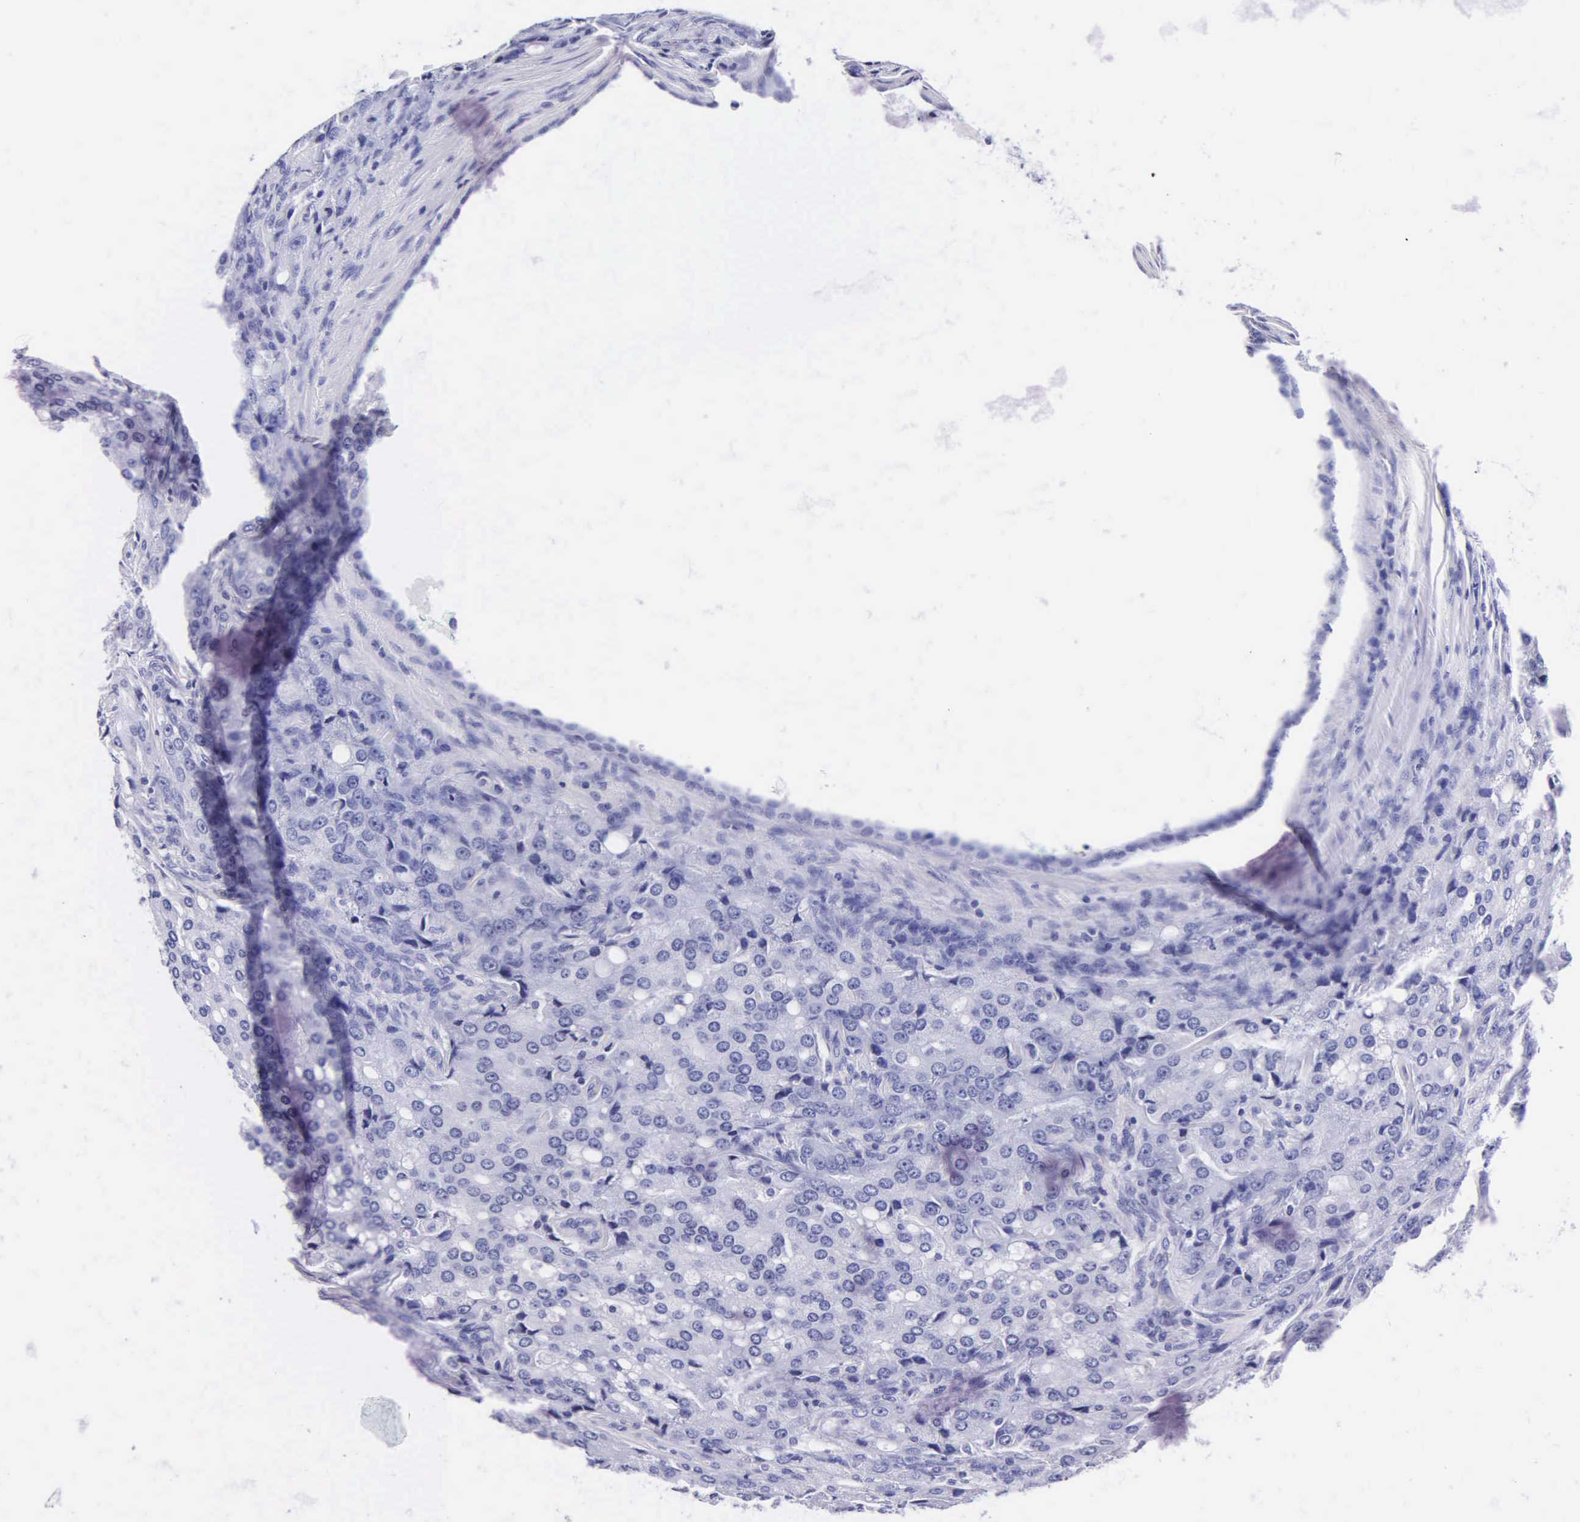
{"staining": {"intensity": "negative", "quantity": "none", "location": "none"}, "tissue": "prostate cancer", "cell_type": "Tumor cells", "image_type": "cancer", "snomed": [{"axis": "morphology", "description": "Adenocarcinoma, Medium grade"}, {"axis": "topography", "description": "Prostate"}], "caption": "IHC of prostate cancer (medium-grade adenocarcinoma) displays no expression in tumor cells.", "gene": "MB", "patient": {"sex": "male", "age": 72}}